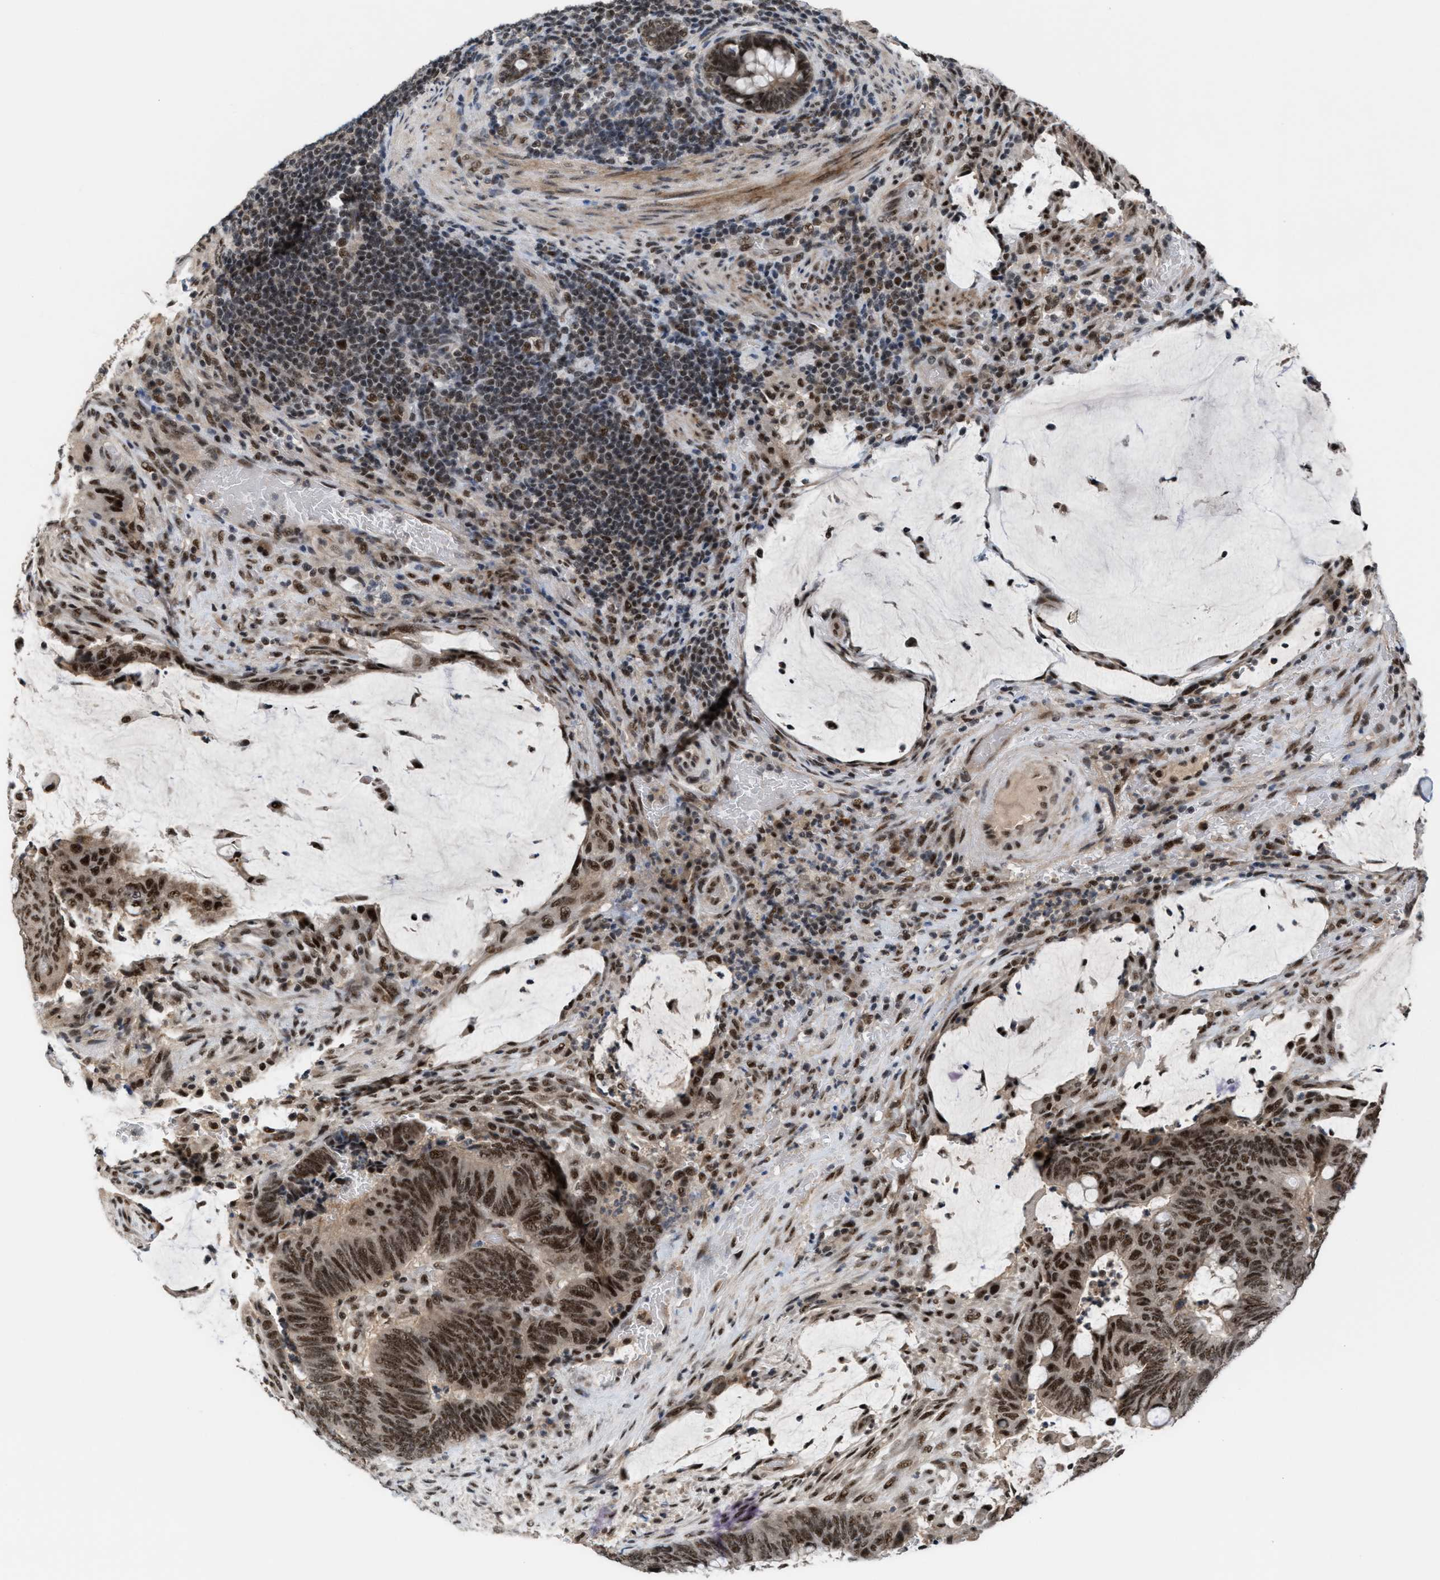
{"staining": {"intensity": "strong", "quantity": ">75%", "location": "nuclear"}, "tissue": "colorectal cancer", "cell_type": "Tumor cells", "image_type": "cancer", "snomed": [{"axis": "morphology", "description": "Normal tissue, NOS"}, {"axis": "morphology", "description": "Adenocarcinoma, NOS"}, {"axis": "topography", "description": "Rectum"}, {"axis": "topography", "description": "Peripheral nerve tissue"}], "caption": "This photomicrograph reveals IHC staining of human colorectal cancer (adenocarcinoma), with high strong nuclear expression in about >75% of tumor cells.", "gene": "PRPF4", "patient": {"sex": "male", "age": 92}}